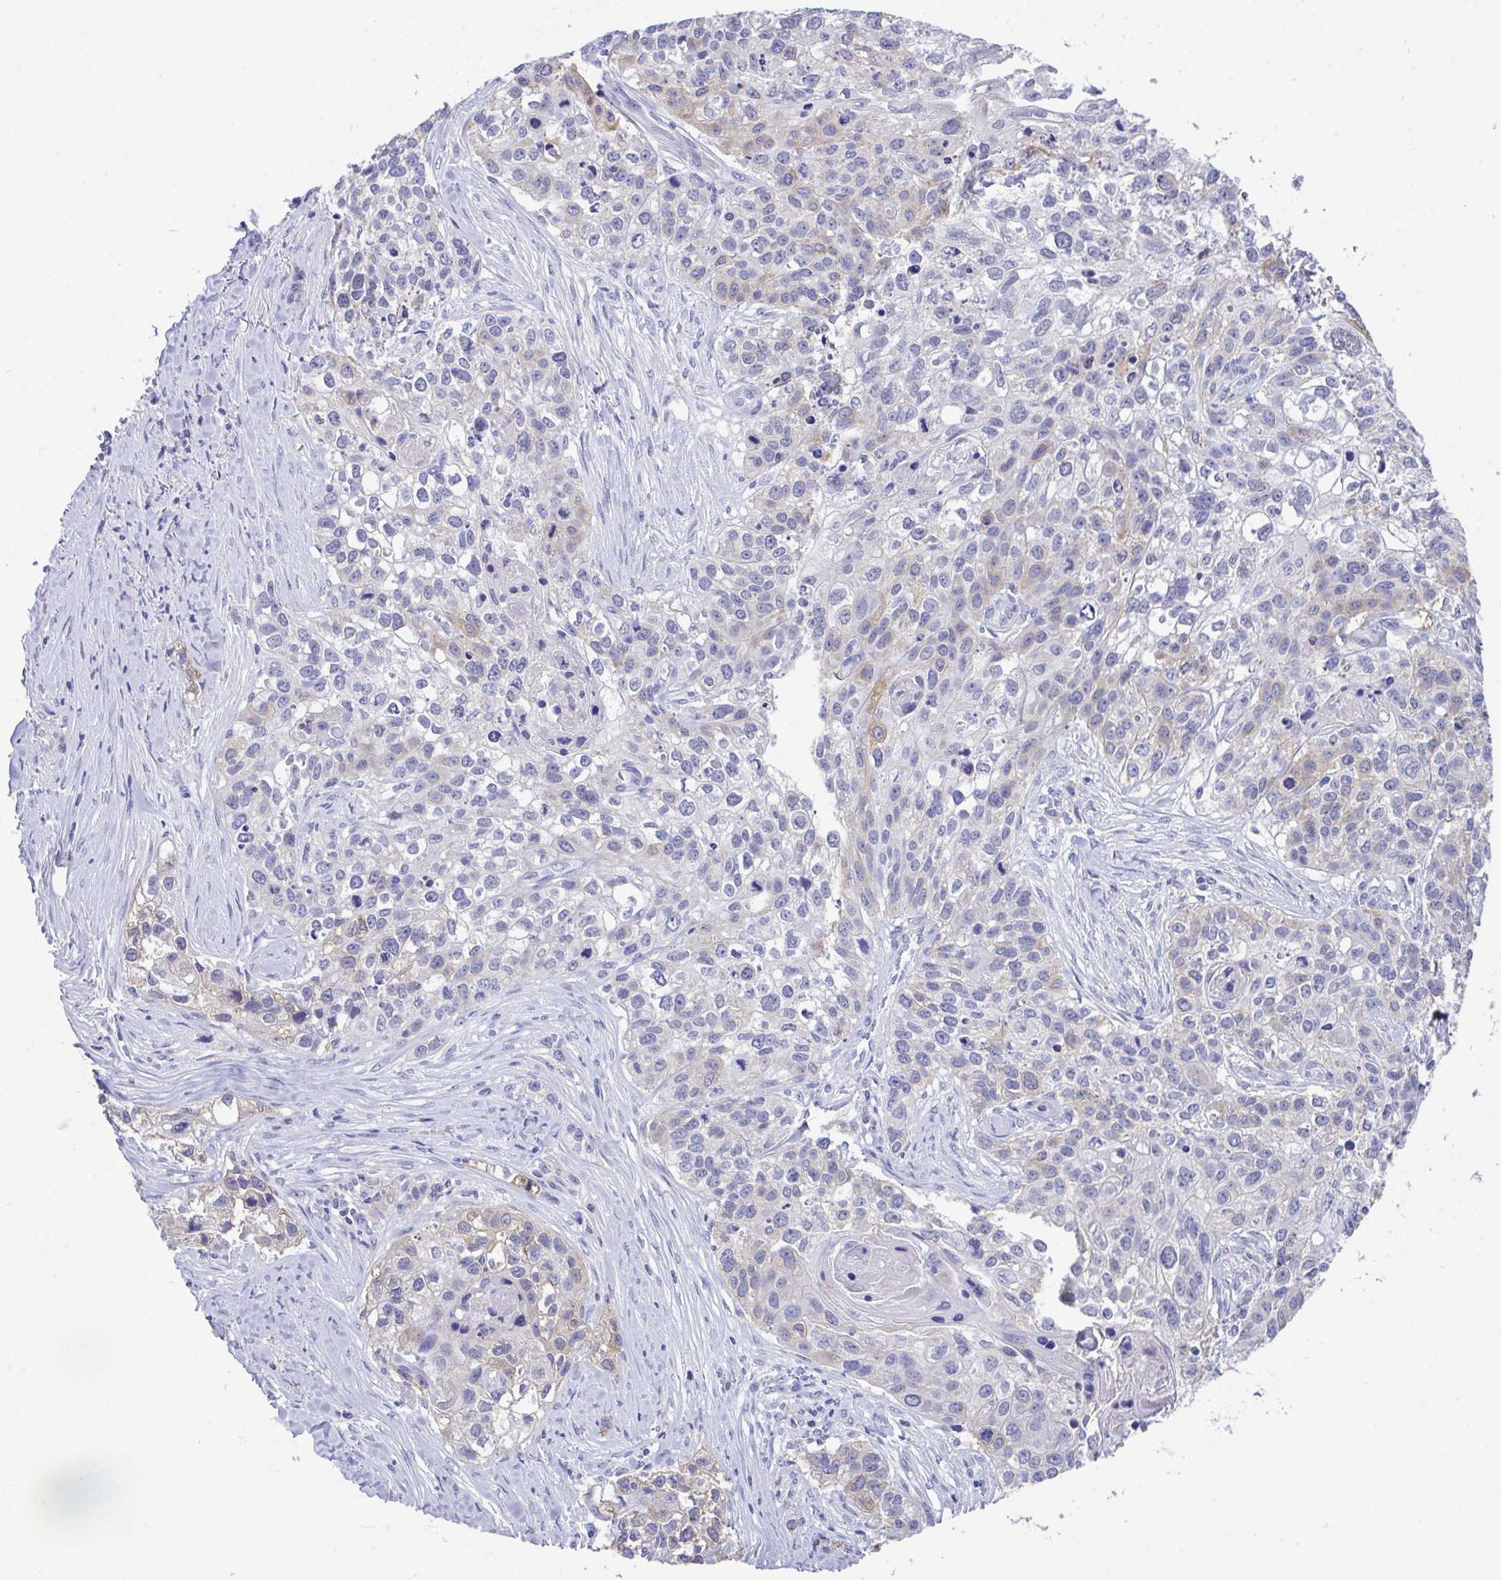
{"staining": {"intensity": "weak", "quantity": "<25%", "location": "cytoplasmic/membranous"}, "tissue": "lung cancer", "cell_type": "Tumor cells", "image_type": "cancer", "snomed": [{"axis": "morphology", "description": "Squamous cell carcinoma, NOS"}, {"axis": "topography", "description": "Lung"}], "caption": "The IHC histopathology image has no significant positivity in tumor cells of lung cancer (squamous cell carcinoma) tissue.", "gene": "HOXB4", "patient": {"sex": "male", "age": 74}}